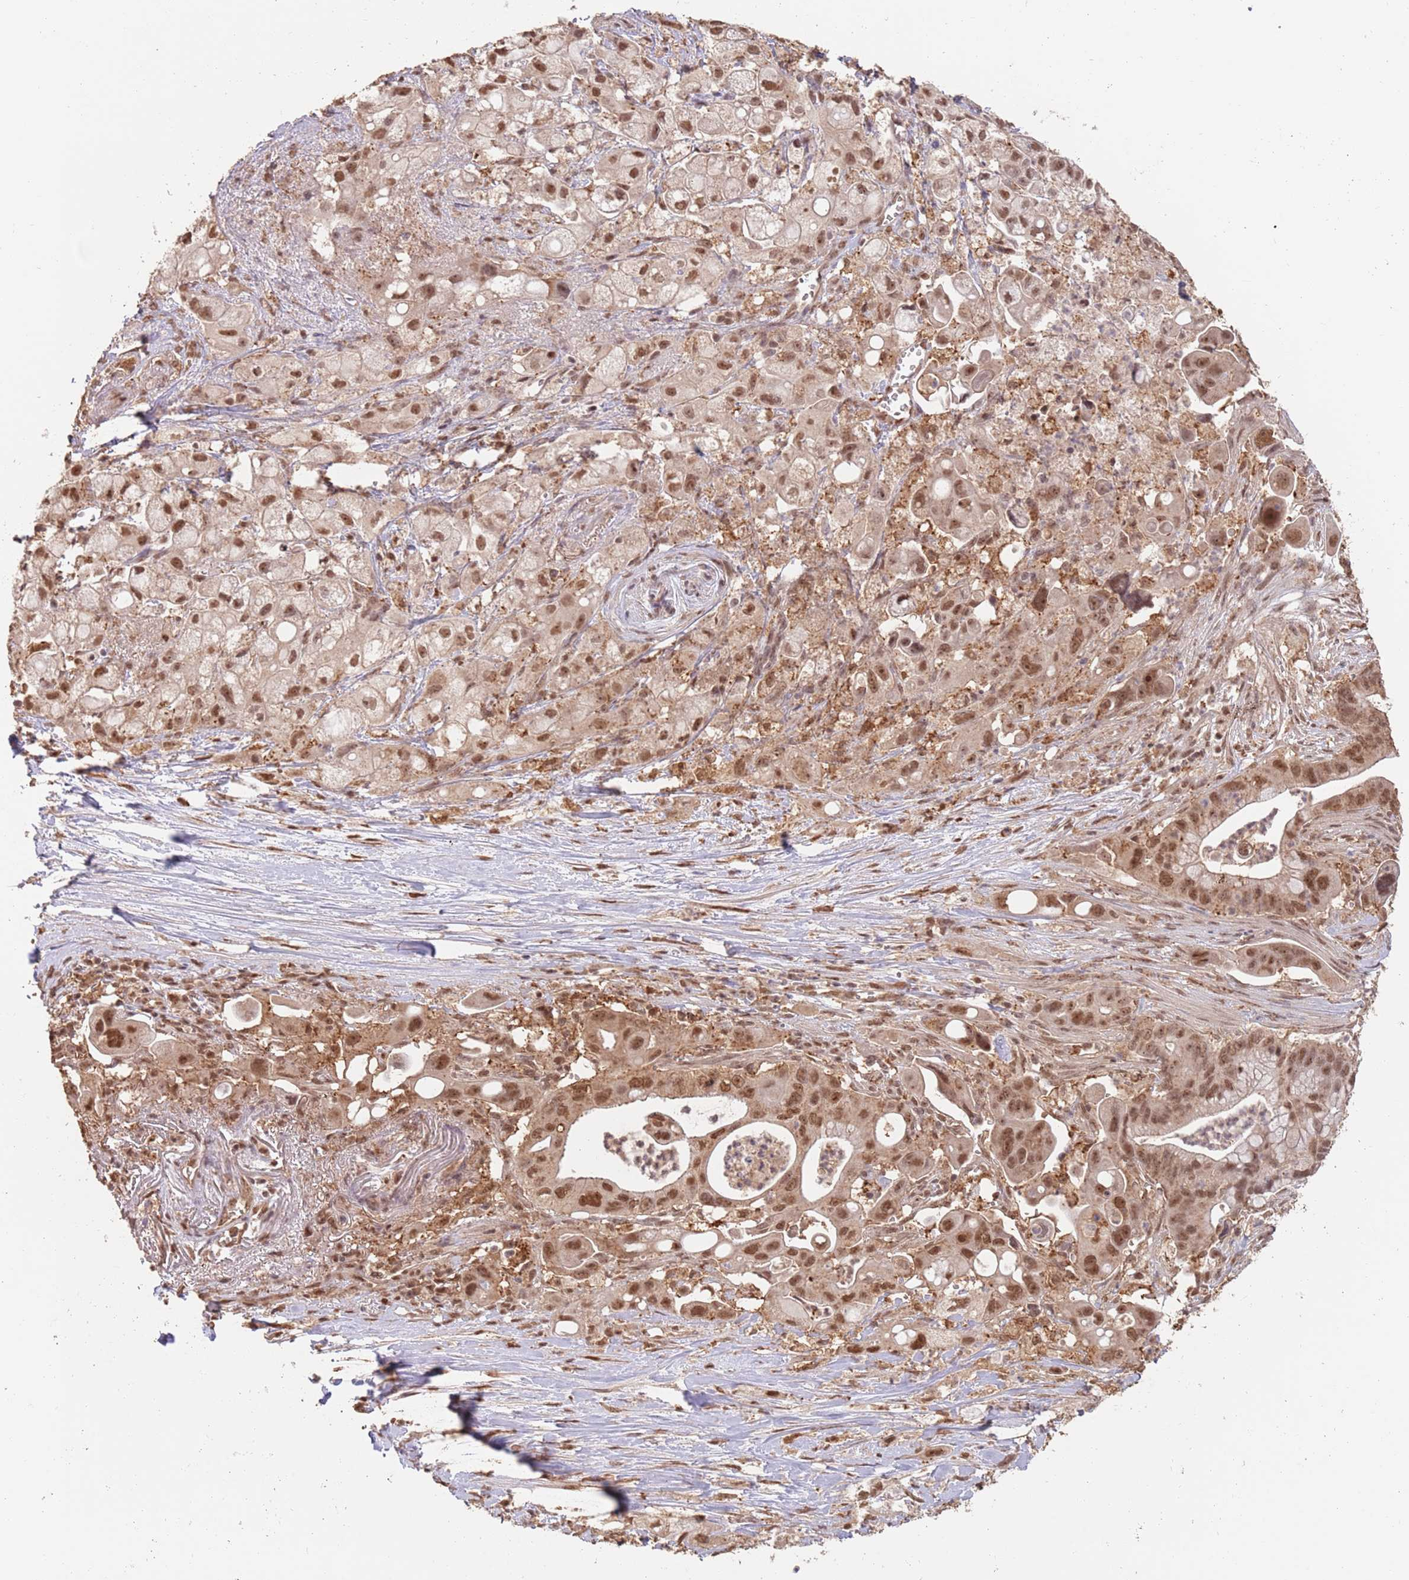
{"staining": {"intensity": "moderate", "quantity": ">75%", "location": "nuclear"}, "tissue": "pancreatic cancer", "cell_type": "Tumor cells", "image_type": "cancer", "snomed": [{"axis": "morphology", "description": "Adenocarcinoma, NOS"}, {"axis": "topography", "description": "Pancreas"}], "caption": "A photomicrograph of human pancreatic cancer (adenocarcinoma) stained for a protein shows moderate nuclear brown staining in tumor cells.", "gene": "RFXANK", "patient": {"sex": "male", "age": 68}}